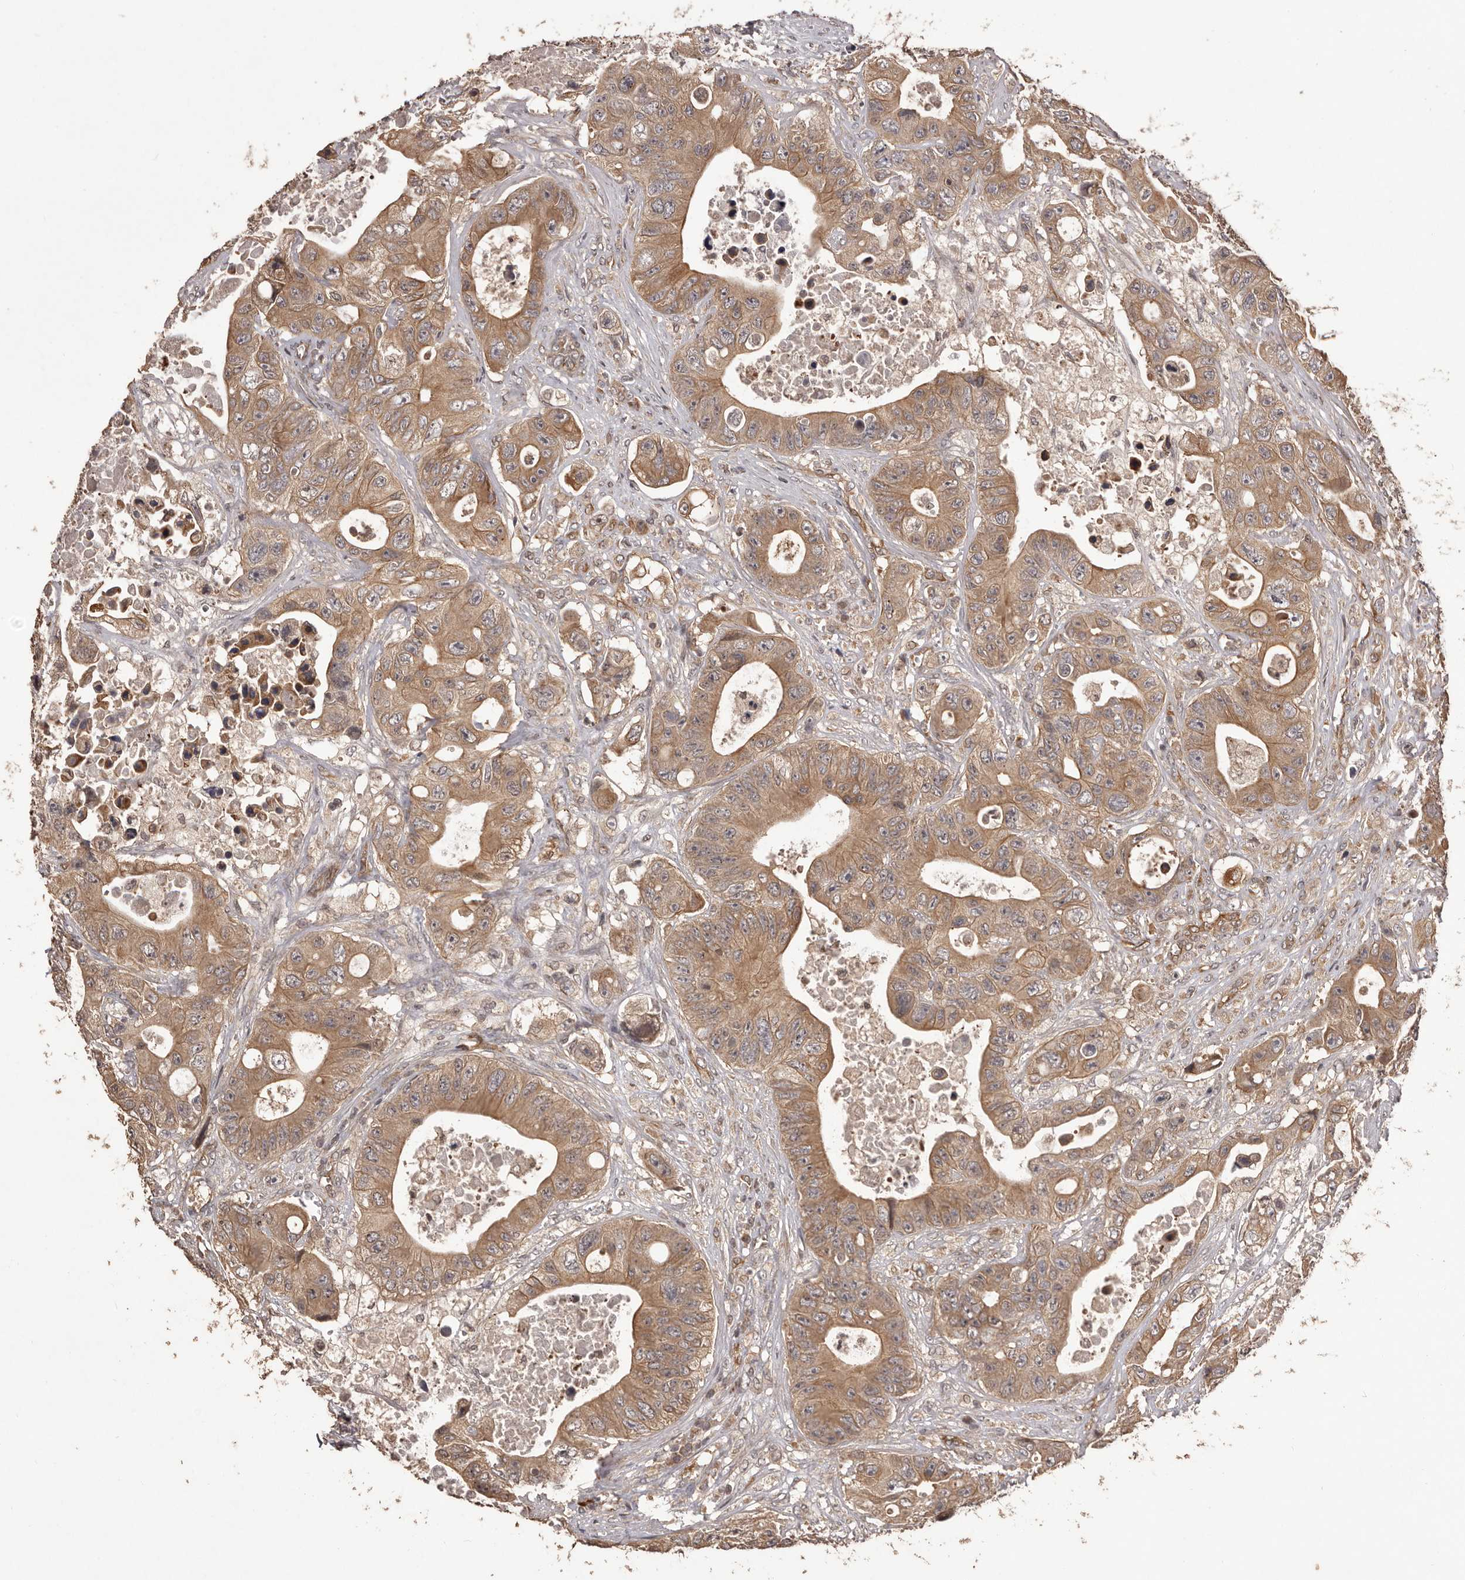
{"staining": {"intensity": "strong", "quantity": ">75%", "location": "cytoplasmic/membranous"}, "tissue": "colorectal cancer", "cell_type": "Tumor cells", "image_type": "cancer", "snomed": [{"axis": "morphology", "description": "Adenocarcinoma, NOS"}, {"axis": "topography", "description": "Colon"}], "caption": "Approximately >75% of tumor cells in colorectal adenocarcinoma exhibit strong cytoplasmic/membranous protein expression as visualized by brown immunohistochemical staining.", "gene": "QRSL1", "patient": {"sex": "female", "age": 46}}